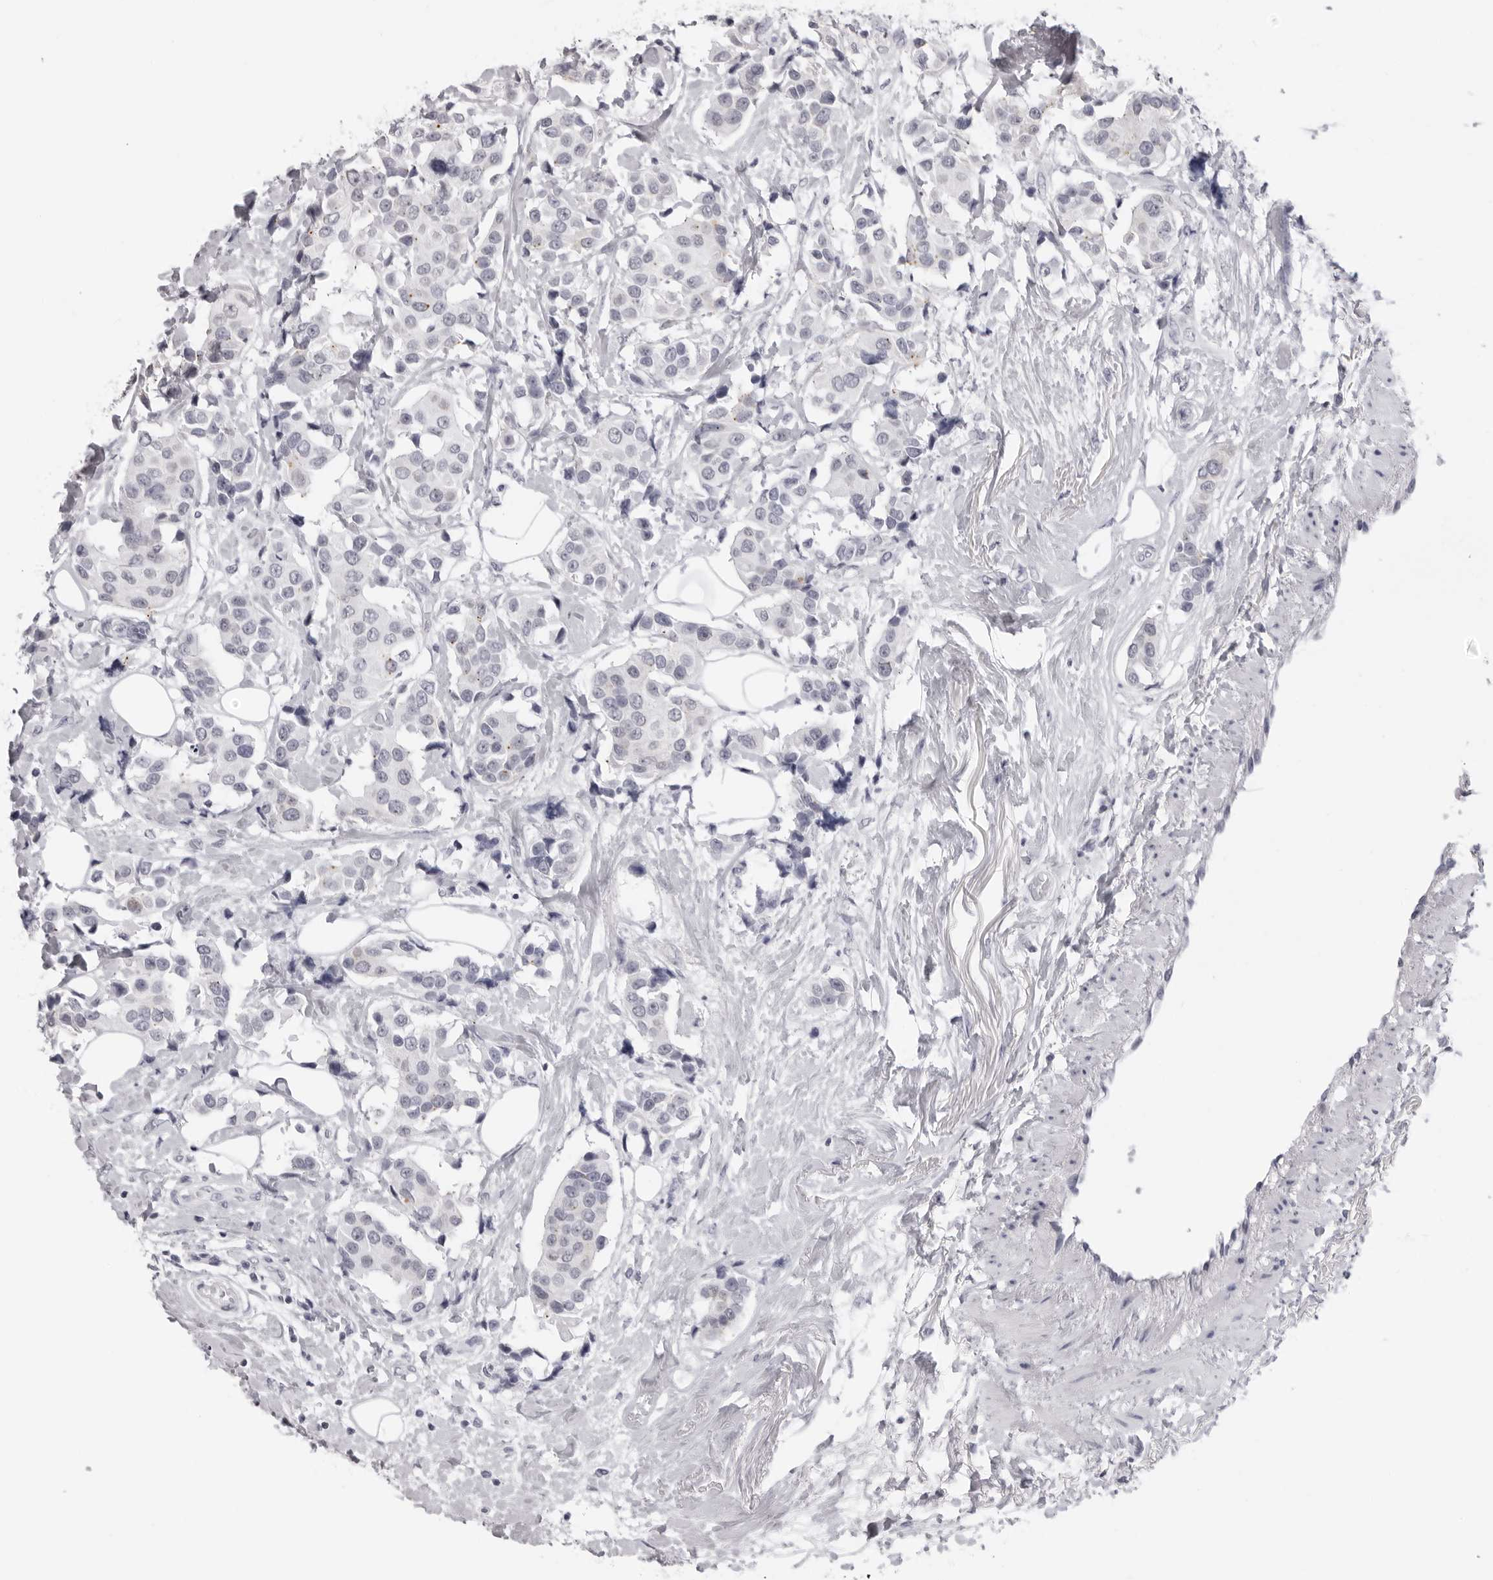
{"staining": {"intensity": "negative", "quantity": "none", "location": "none"}, "tissue": "breast cancer", "cell_type": "Tumor cells", "image_type": "cancer", "snomed": [{"axis": "morphology", "description": "Normal tissue, NOS"}, {"axis": "morphology", "description": "Duct carcinoma"}, {"axis": "topography", "description": "Breast"}], "caption": "Immunohistochemical staining of human breast cancer reveals no significant positivity in tumor cells.", "gene": "DNALI1", "patient": {"sex": "female", "age": 39}}